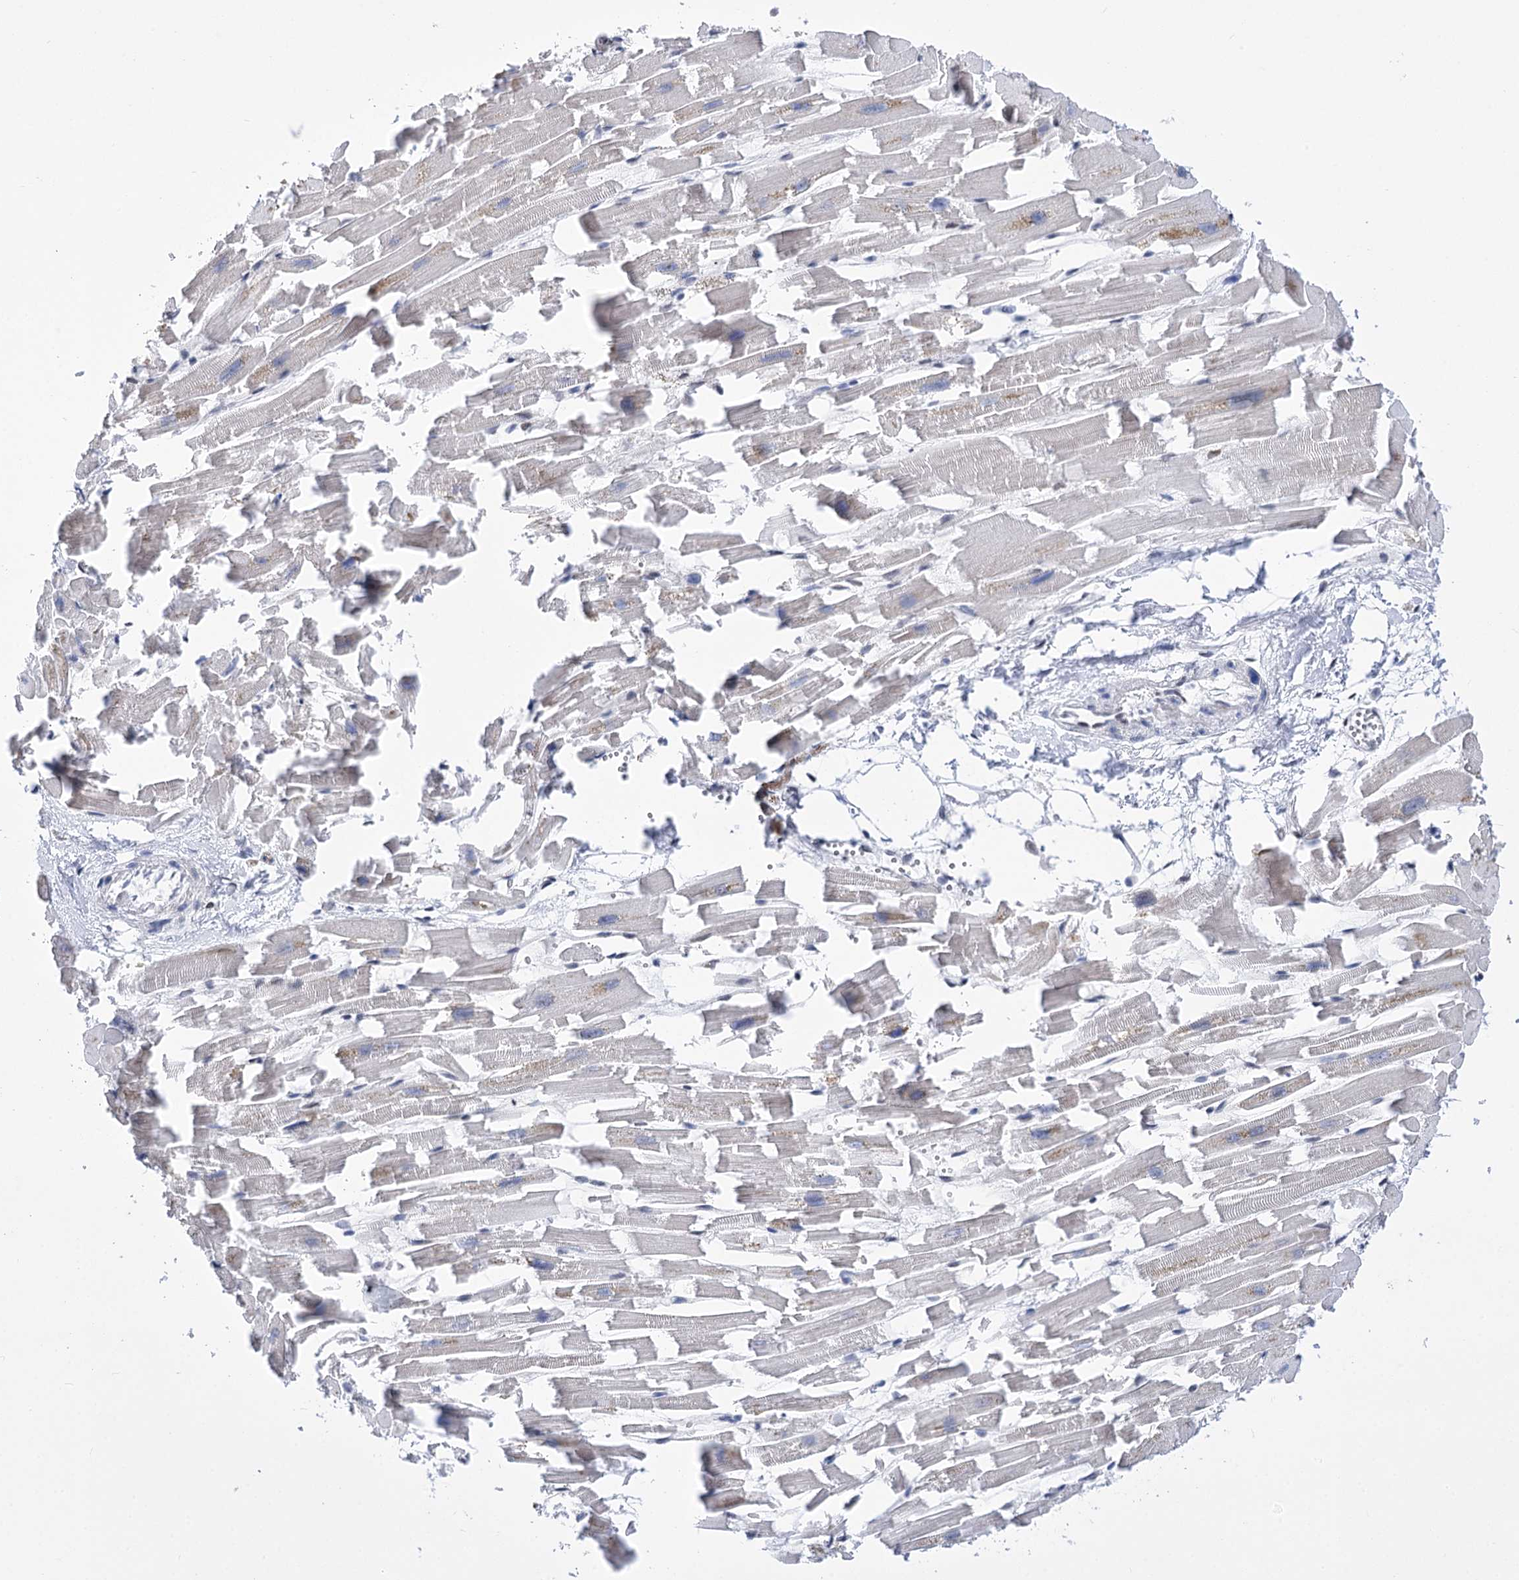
{"staining": {"intensity": "moderate", "quantity": "25%-75%", "location": "nuclear"}, "tissue": "heart muscle", "cell_type": "Cardiomyocytes", "image_type": "normal", "snomed": [{"axis": "morphology", "description": "Normal tissue, NOS"}, {"axis": "topography", "description": "Heart"}], "caption": "Heart muscle stained with immunohistochemistry (IHC) displays moderate nuclear staining in approximately 25%-75% of cardiomyocytes.", "gene": "POU4F3", "patient": {"sex": "female", "age": 64}}